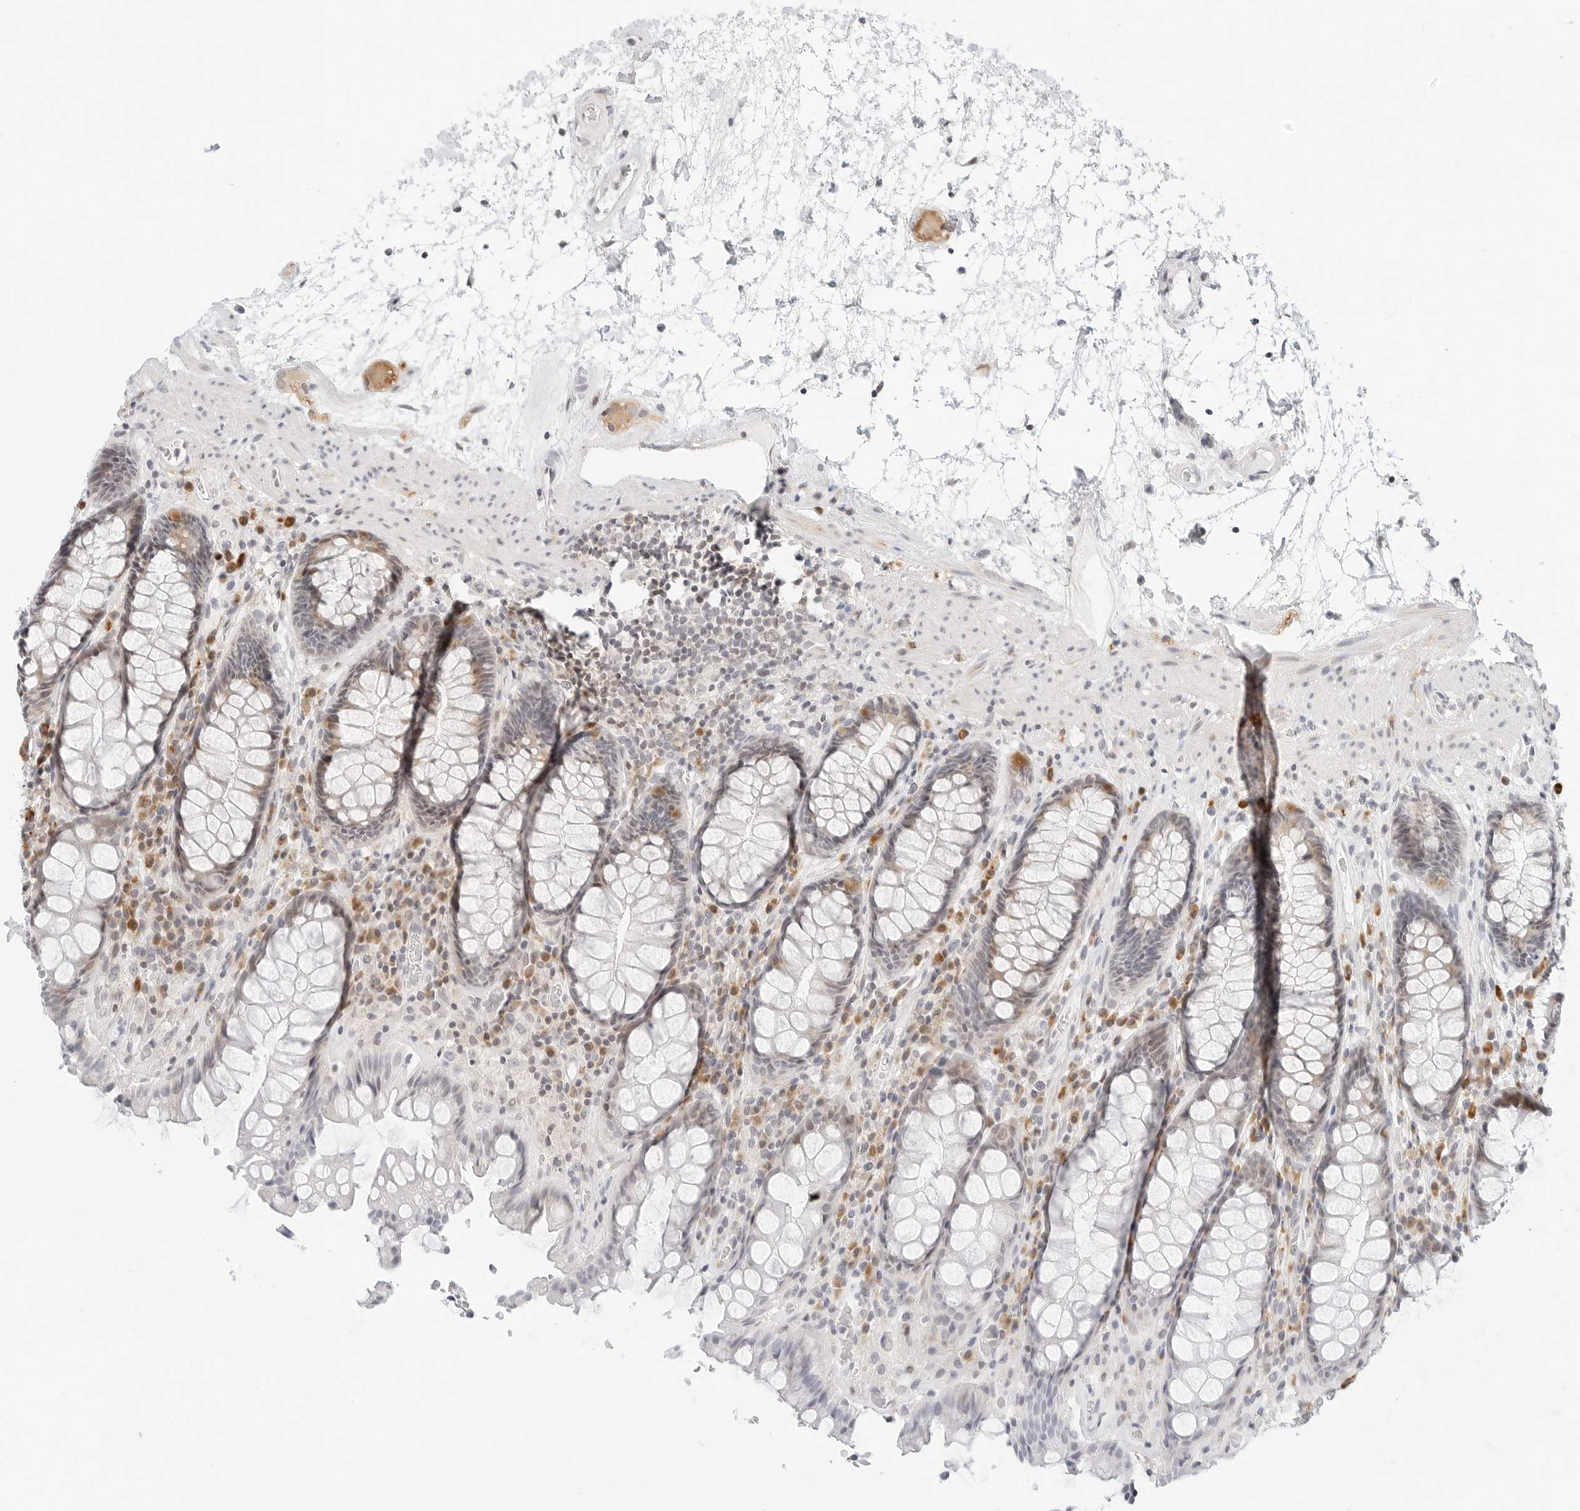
{"staining": {"intensity": "weak", "quantity": "<25%", "location": "cytoplasmic/membranous"}, "tissue": "rectum", "cell_type": "Glandular cells", "image_type": "normal", "snomed": [{"axis": "morphology", "description": "Normal tissue, NOS"}, {"axis": "topography", "description": "Rectum"}], "caption": "This histopathology image is of normal rectum stained with immunohistochemistry to label a protein in brown with the nuclei are counter-stained blue. There is no positivity in glandular cells.", "gene": "PARP10", "patient": {"sex": "male", "age": 64}}